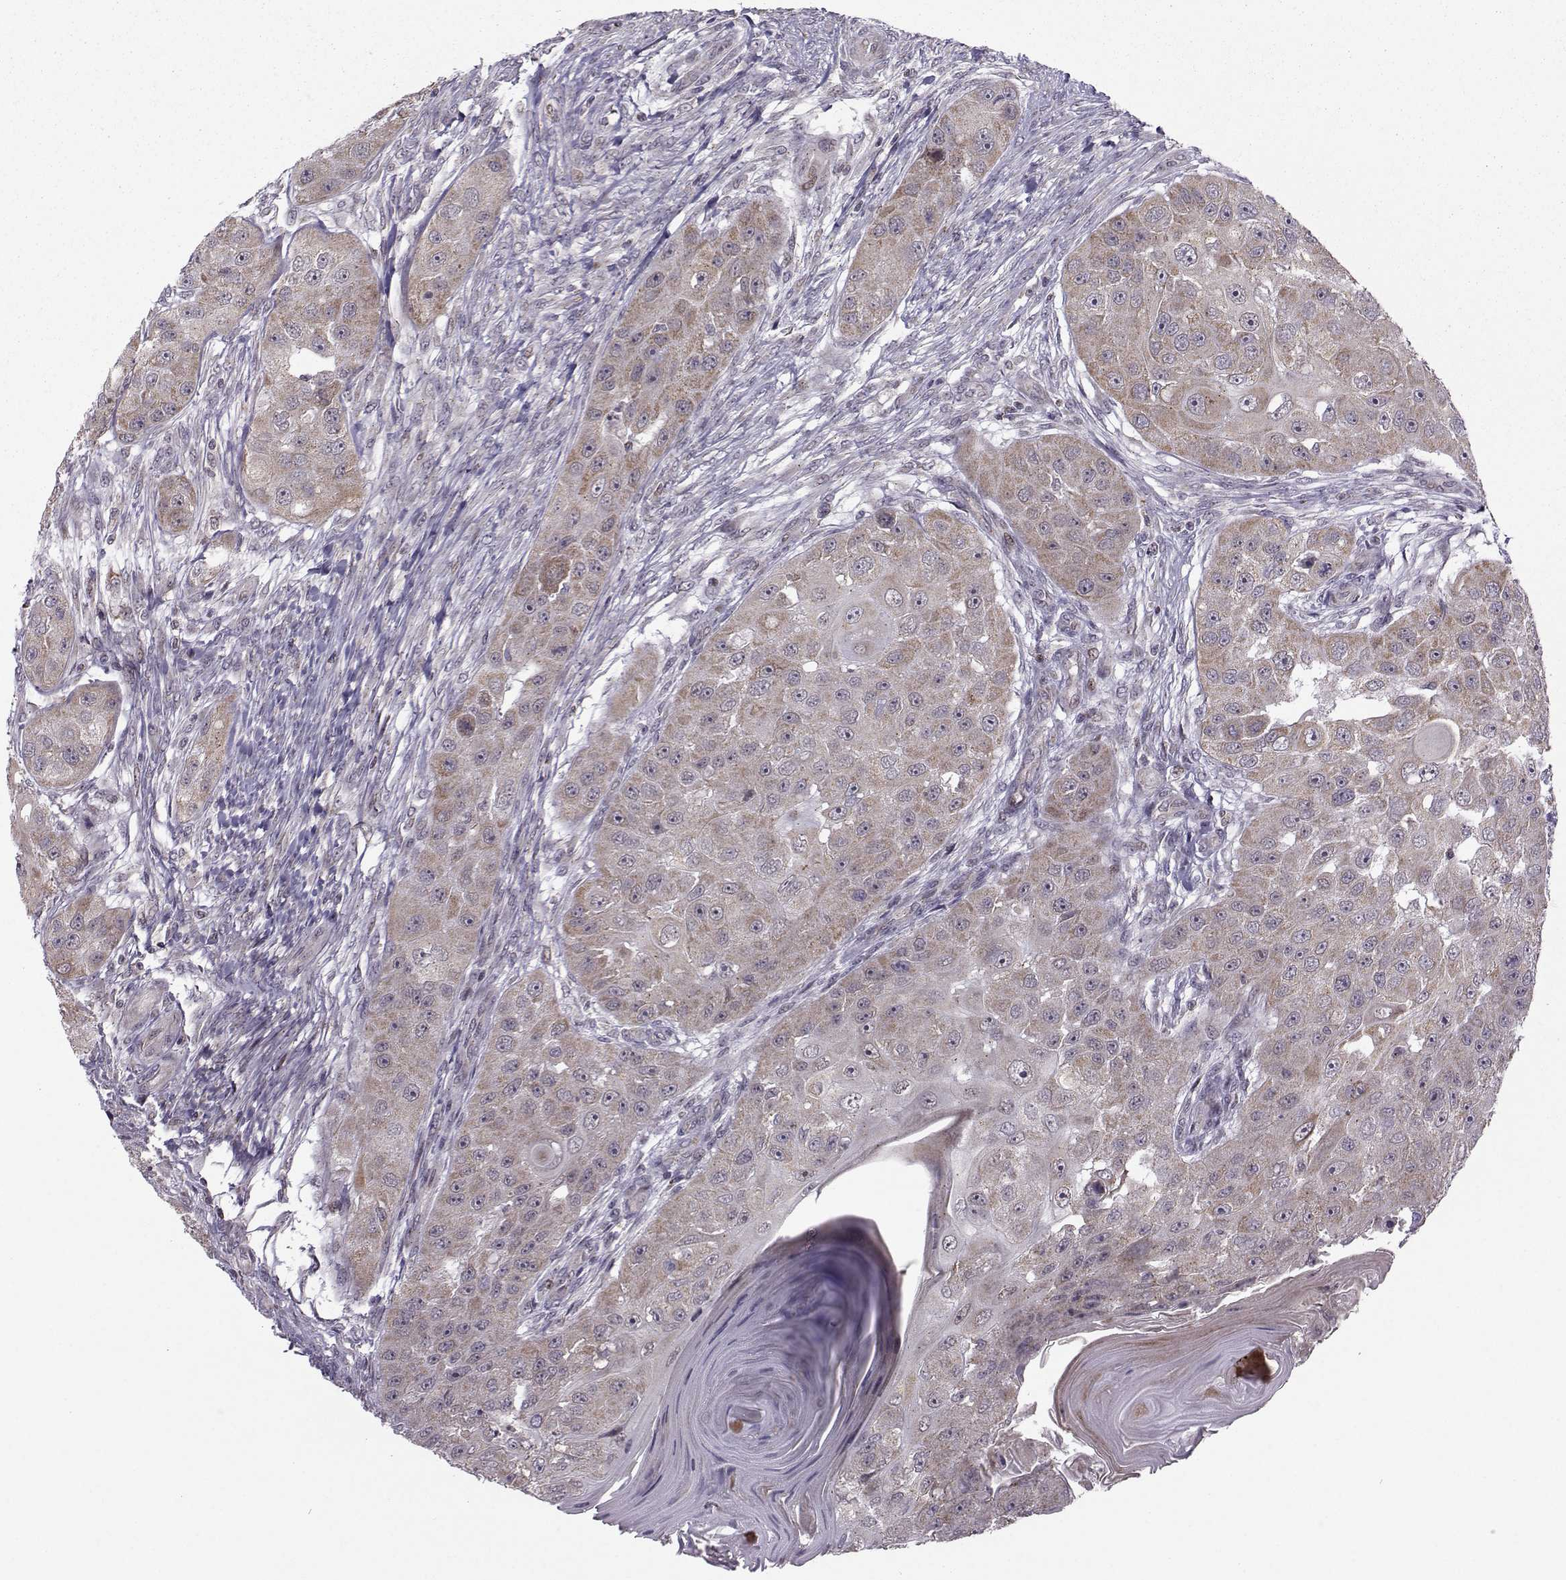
{"staining": {"intensity": "weak", "quantity": "25%-75%", "location": "cytoplasmic/membranous"}, "tissue": "head and neck cancer", "cell_type": "Tumor cells", "image_type": "cancer", "snomed": [{"axis": "morphology", "description": "Squamous cell carcinoma, NOS"}, {"axis": "topography", "description": "Head-Neck"}], "caption": "A brown stain labels weak cytoplasmic/membranous expression of a protein in head and neck cancer tumor cells.", "gene": "NECAB3", "patient": {"sex": "male", "age": 51}}